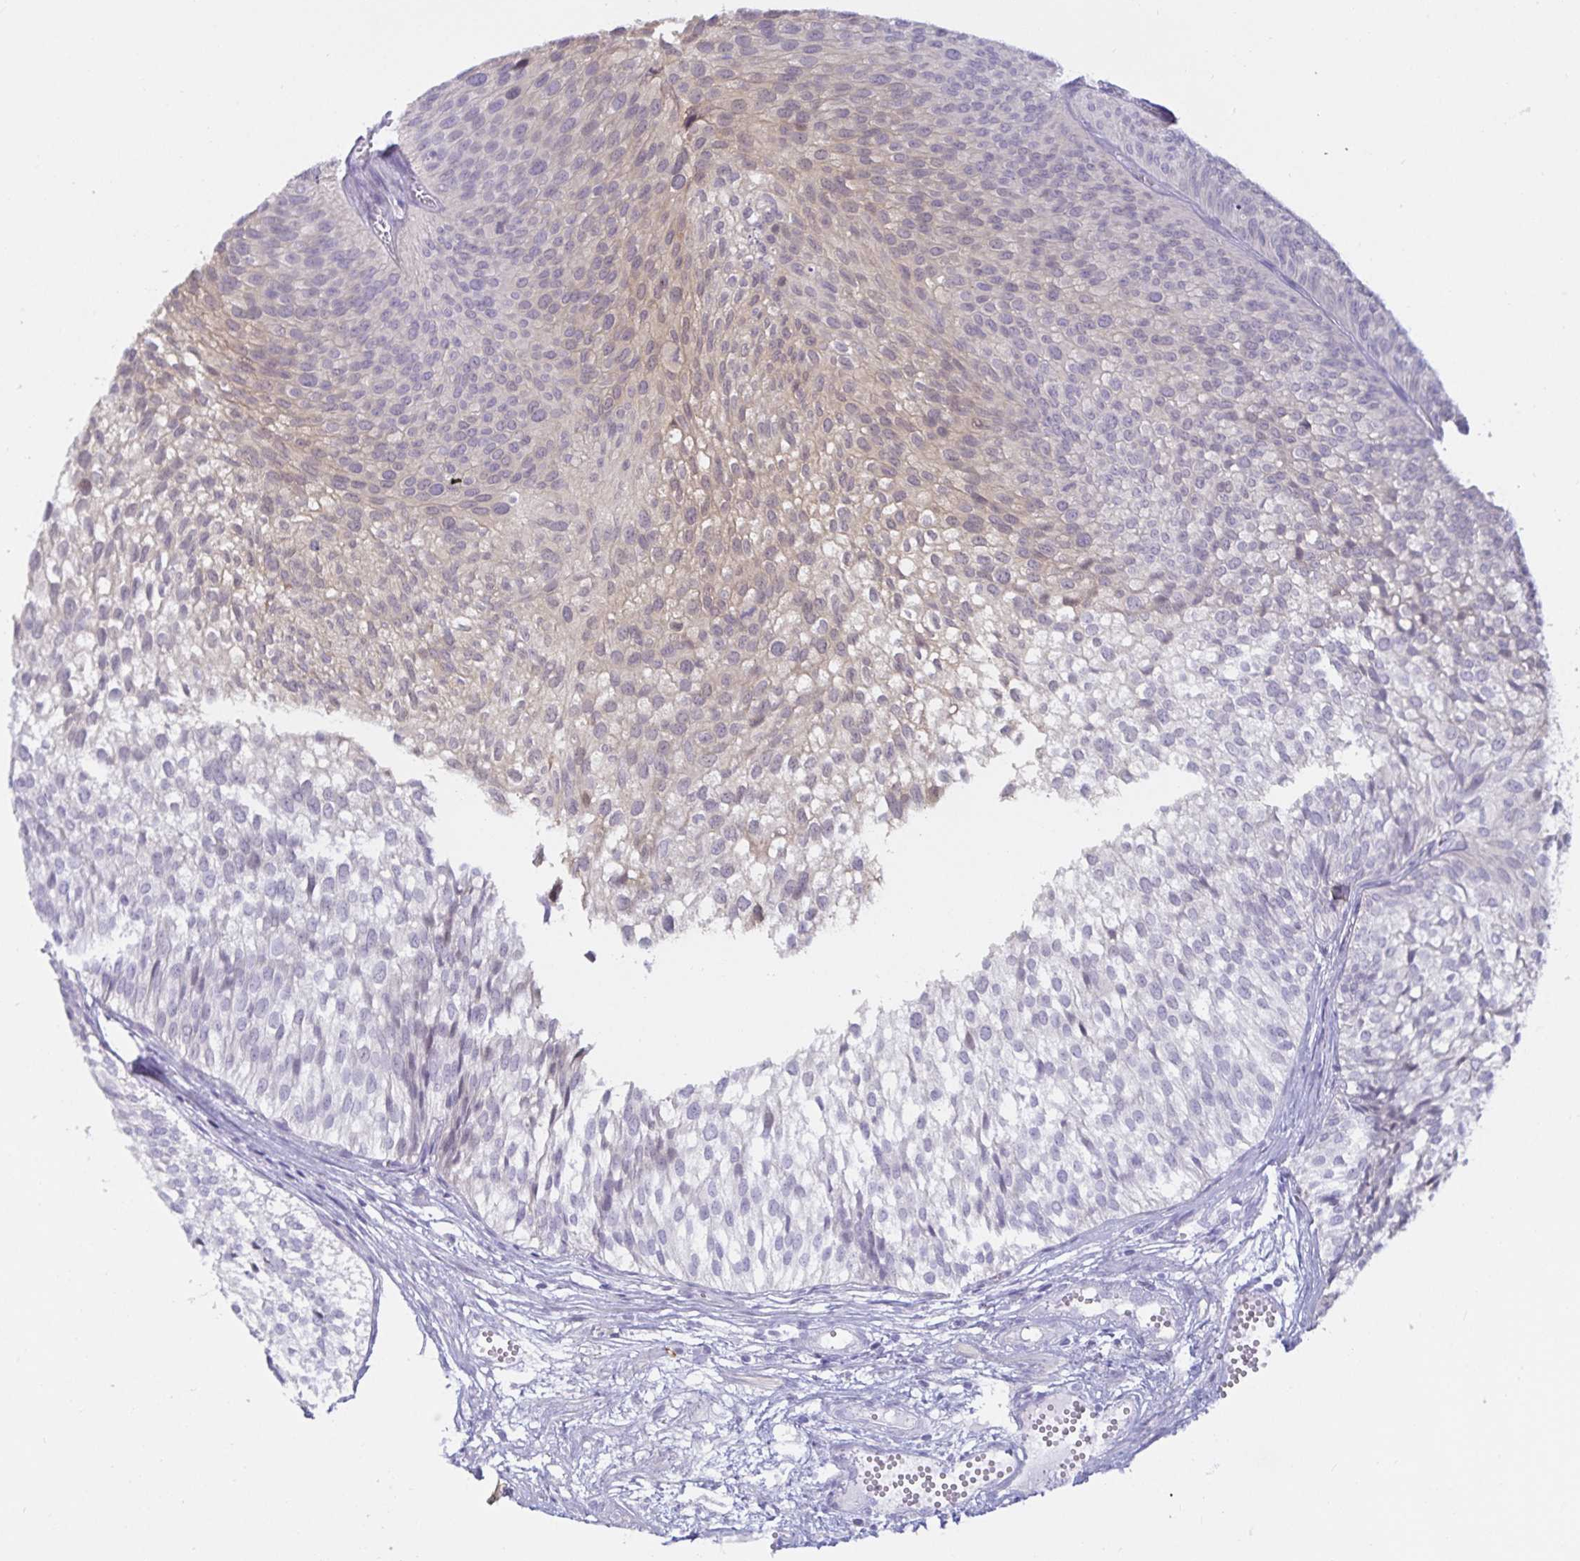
{"staining": {"intensity": "weak", "quantity": "<25%", "location": "cytoplasmic/membranous"}, "tissue": "urothelial cancer", "cell_type": "Tumor cells", "image_type": "cancer", "snomed": [{"axis": "morphology", "description": "Urothelial carcinoma, Low grade"}, {"axis": "topography", "description": "Urinary bladder"}], "caption": "A high-resolution histopathology image shows immunohistochemistry (IHC) staining of low-grade urothelial carcinoma, which shows no significant staining in tumor cells. Brightfield microscopy of immunohistochemistry stained with DAB (3,3'-diaminobenzidine) (brown) and hematoxylin (blue), captured at high magnification.", "gene": "MON2", "patient": {"sex": "male", "age": 91}}